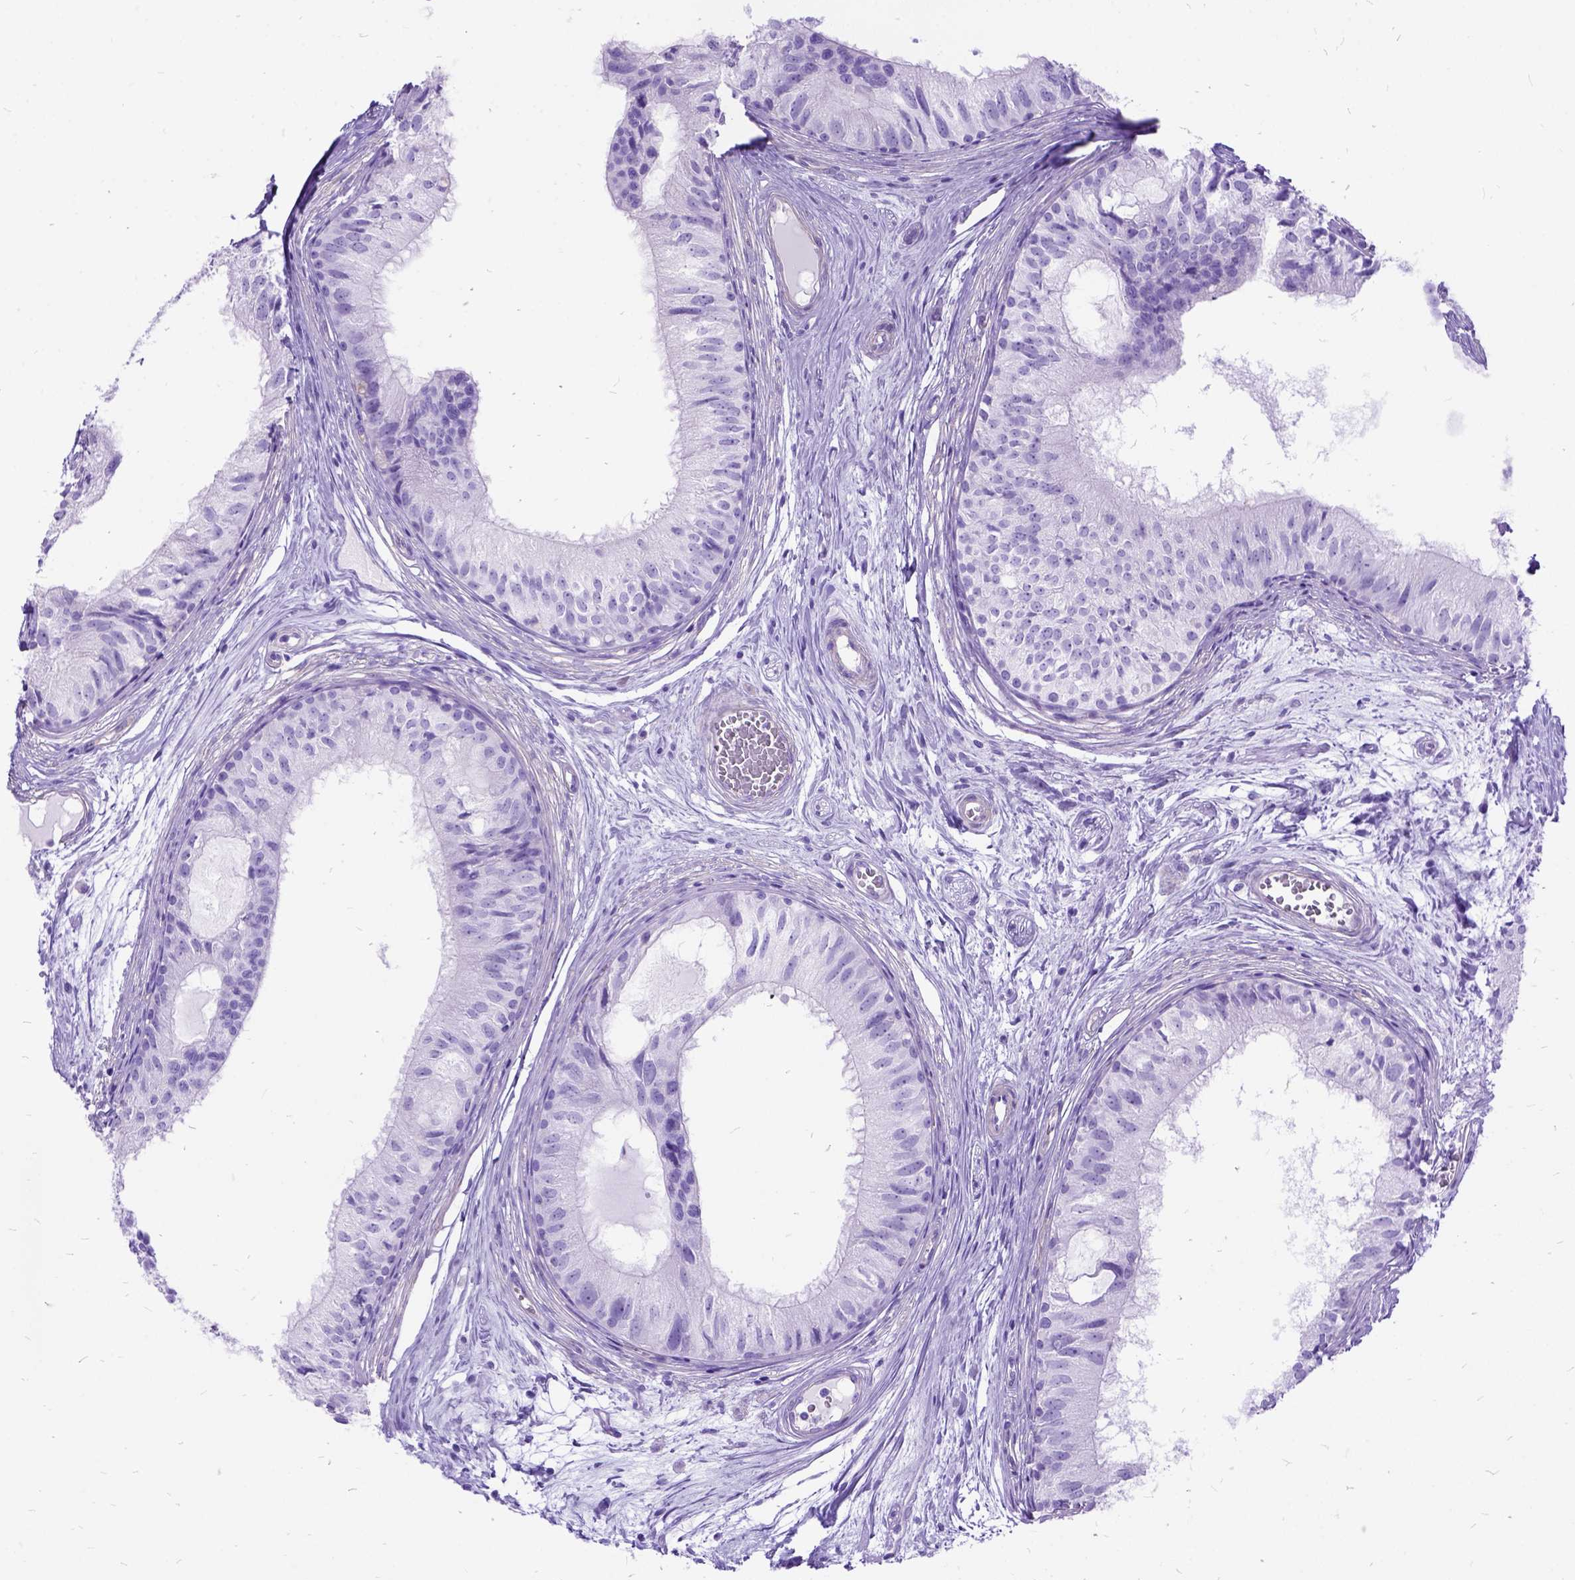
{"staining": {"intensity": "negative", "quantity": "none", "location": "none"}, "tissue": "epididymis", "cell_type": "Glandular cells", "image_type": "normal", "snomed": [{"axis": "morphology", "description": "Normal tissue, NOS"}, {"axis": "topography", "description": "Epididymis"}], "caption": "This photomicrograph is of benign epididymis stained with immunohistochemistry to label a protein in brown with the nuclei are counter-stained blue. There is no positivity in glandular cells.", "gene": "ARL9", "patient": {"sex": "male", "age": 25}}